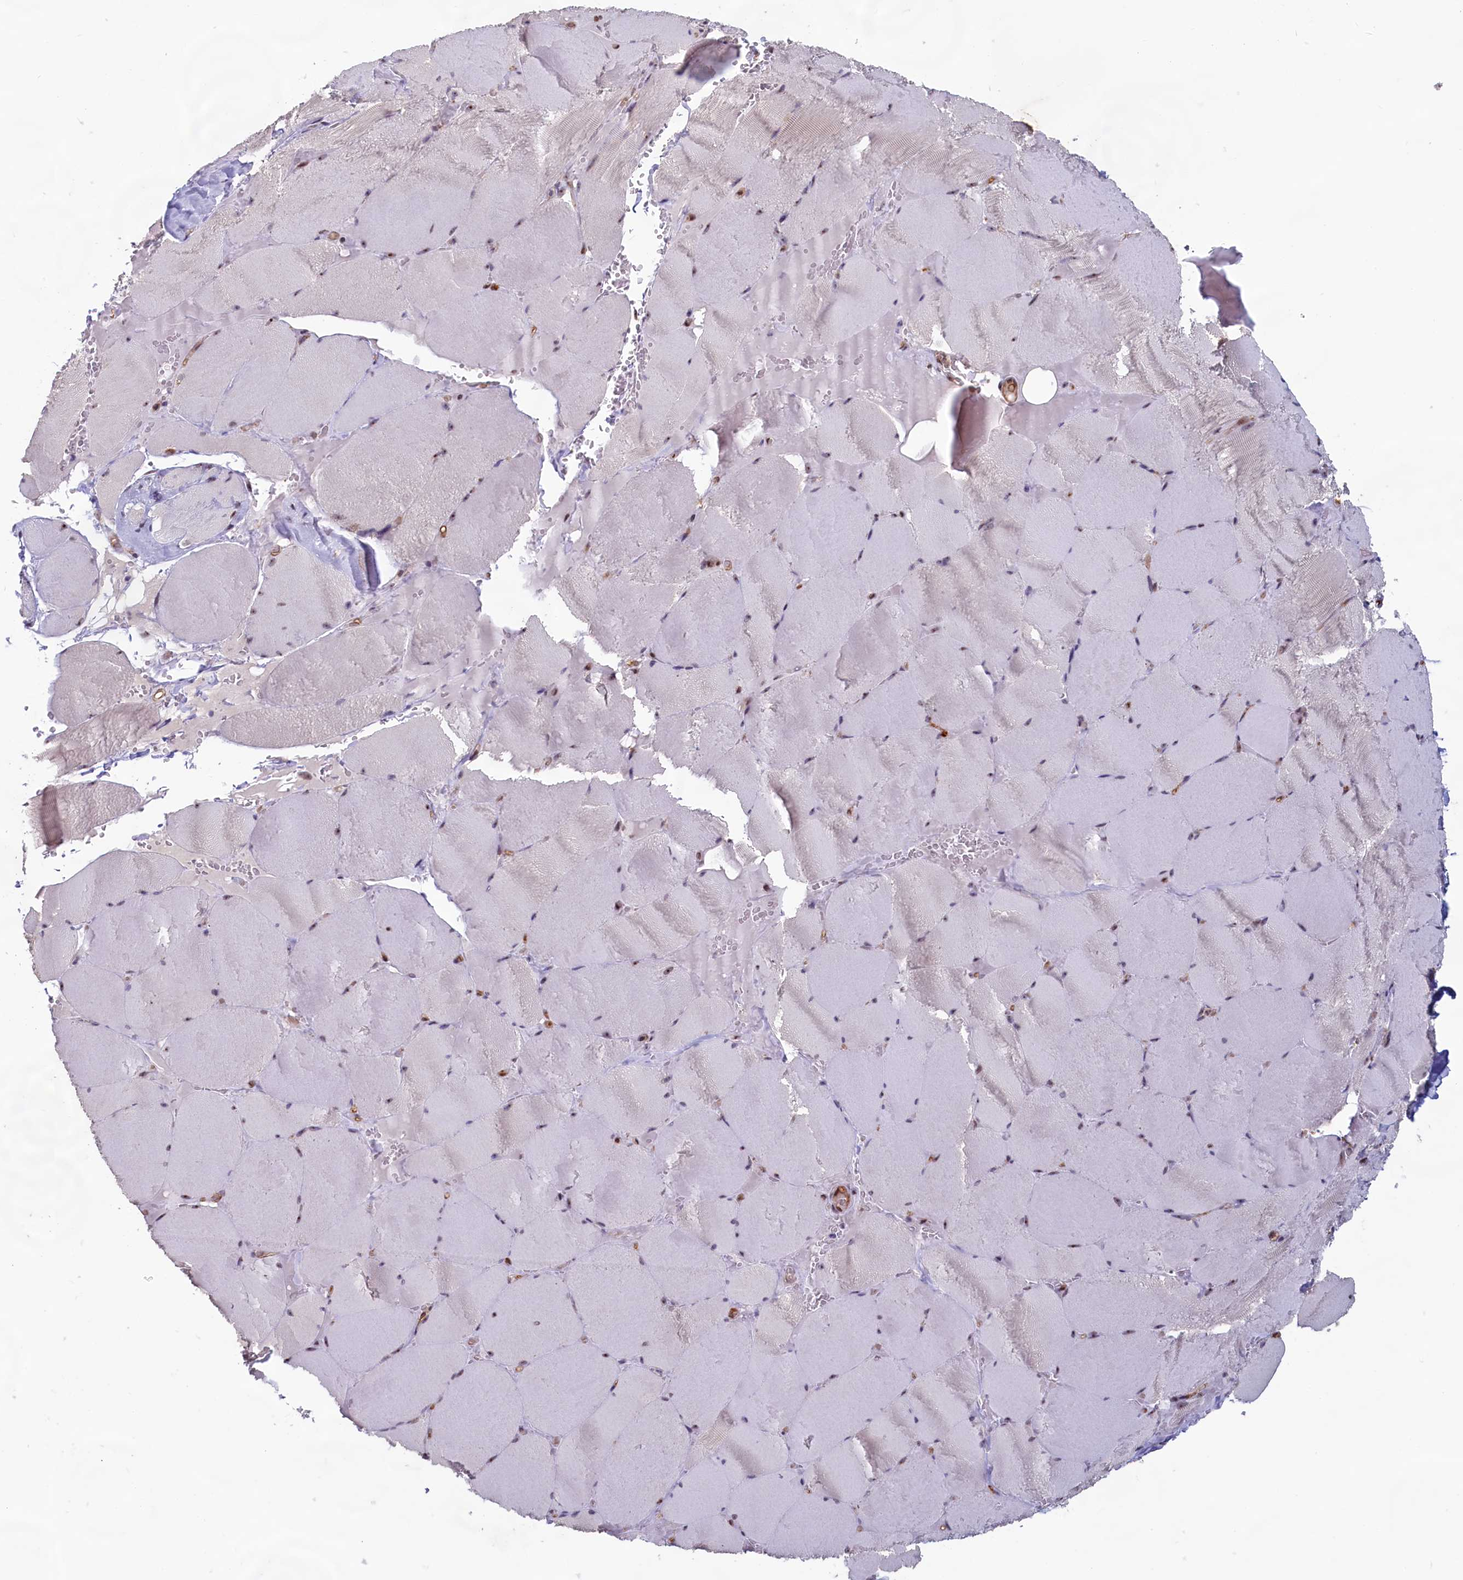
{"staining": {"intensity": "moderate", "quantity": "<25%", "location": "nuclear"}, "tissue": "skeletal muscle", "cell_type": "Myocytes", "image_type": "normal", "snomed": [{"axis": "morphology", "description": "Normal tissue, NOS"}, {"axis": "topography", "description": "Skeletal muscle"}, {"axis": "topography", "description": "Head-Neck"}], "caption": "A brown stain labels moderate nuclear positivity of a protein in myocytes of normal human skeletal muscle.", "gene": "C1D", "patient": {"sex": "male", "age": 66}}